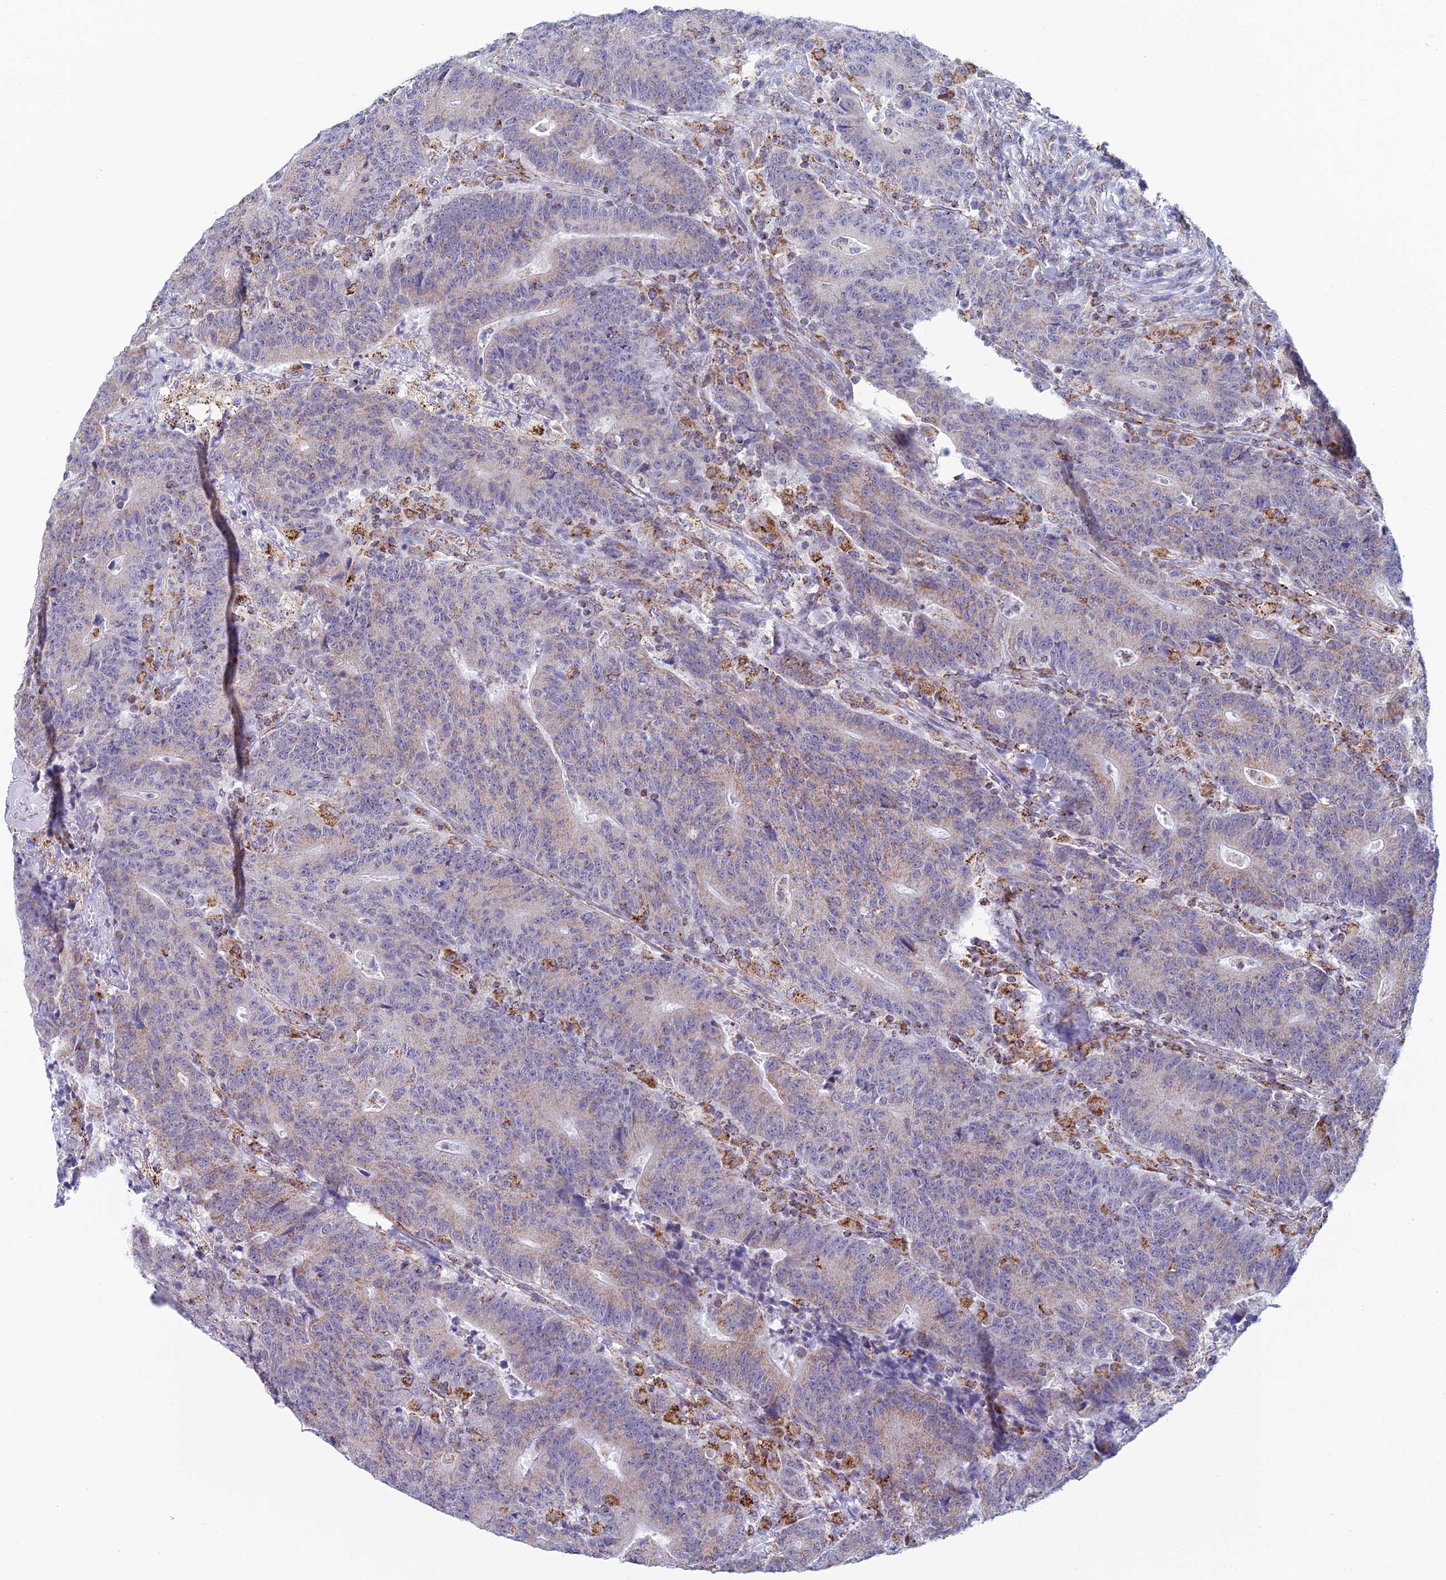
{"staining": {"intensity": "weak", "quantity": ">75%", "location": "cytoplasmic/membranous"}, "tissue": "colorectal cancer", "cell_type": "Tumor cells", "image_type": "cancer", "snomed": [{"axis": "morphology", "description": "Adenocarcinoma, NOS"}, {"axis": "topography", "description": "Colon"}], "caption": "IHC (DAB) staining of adenocarcinoma (colorectal) reveals weak cytoplasmic/membranous protein positivity in approximately >75% of tumor cells. (IHC, brightfield microscopy, high magnification).", "gene": "ZNG1B", "patient": {"sex": "female", "age": 75}}